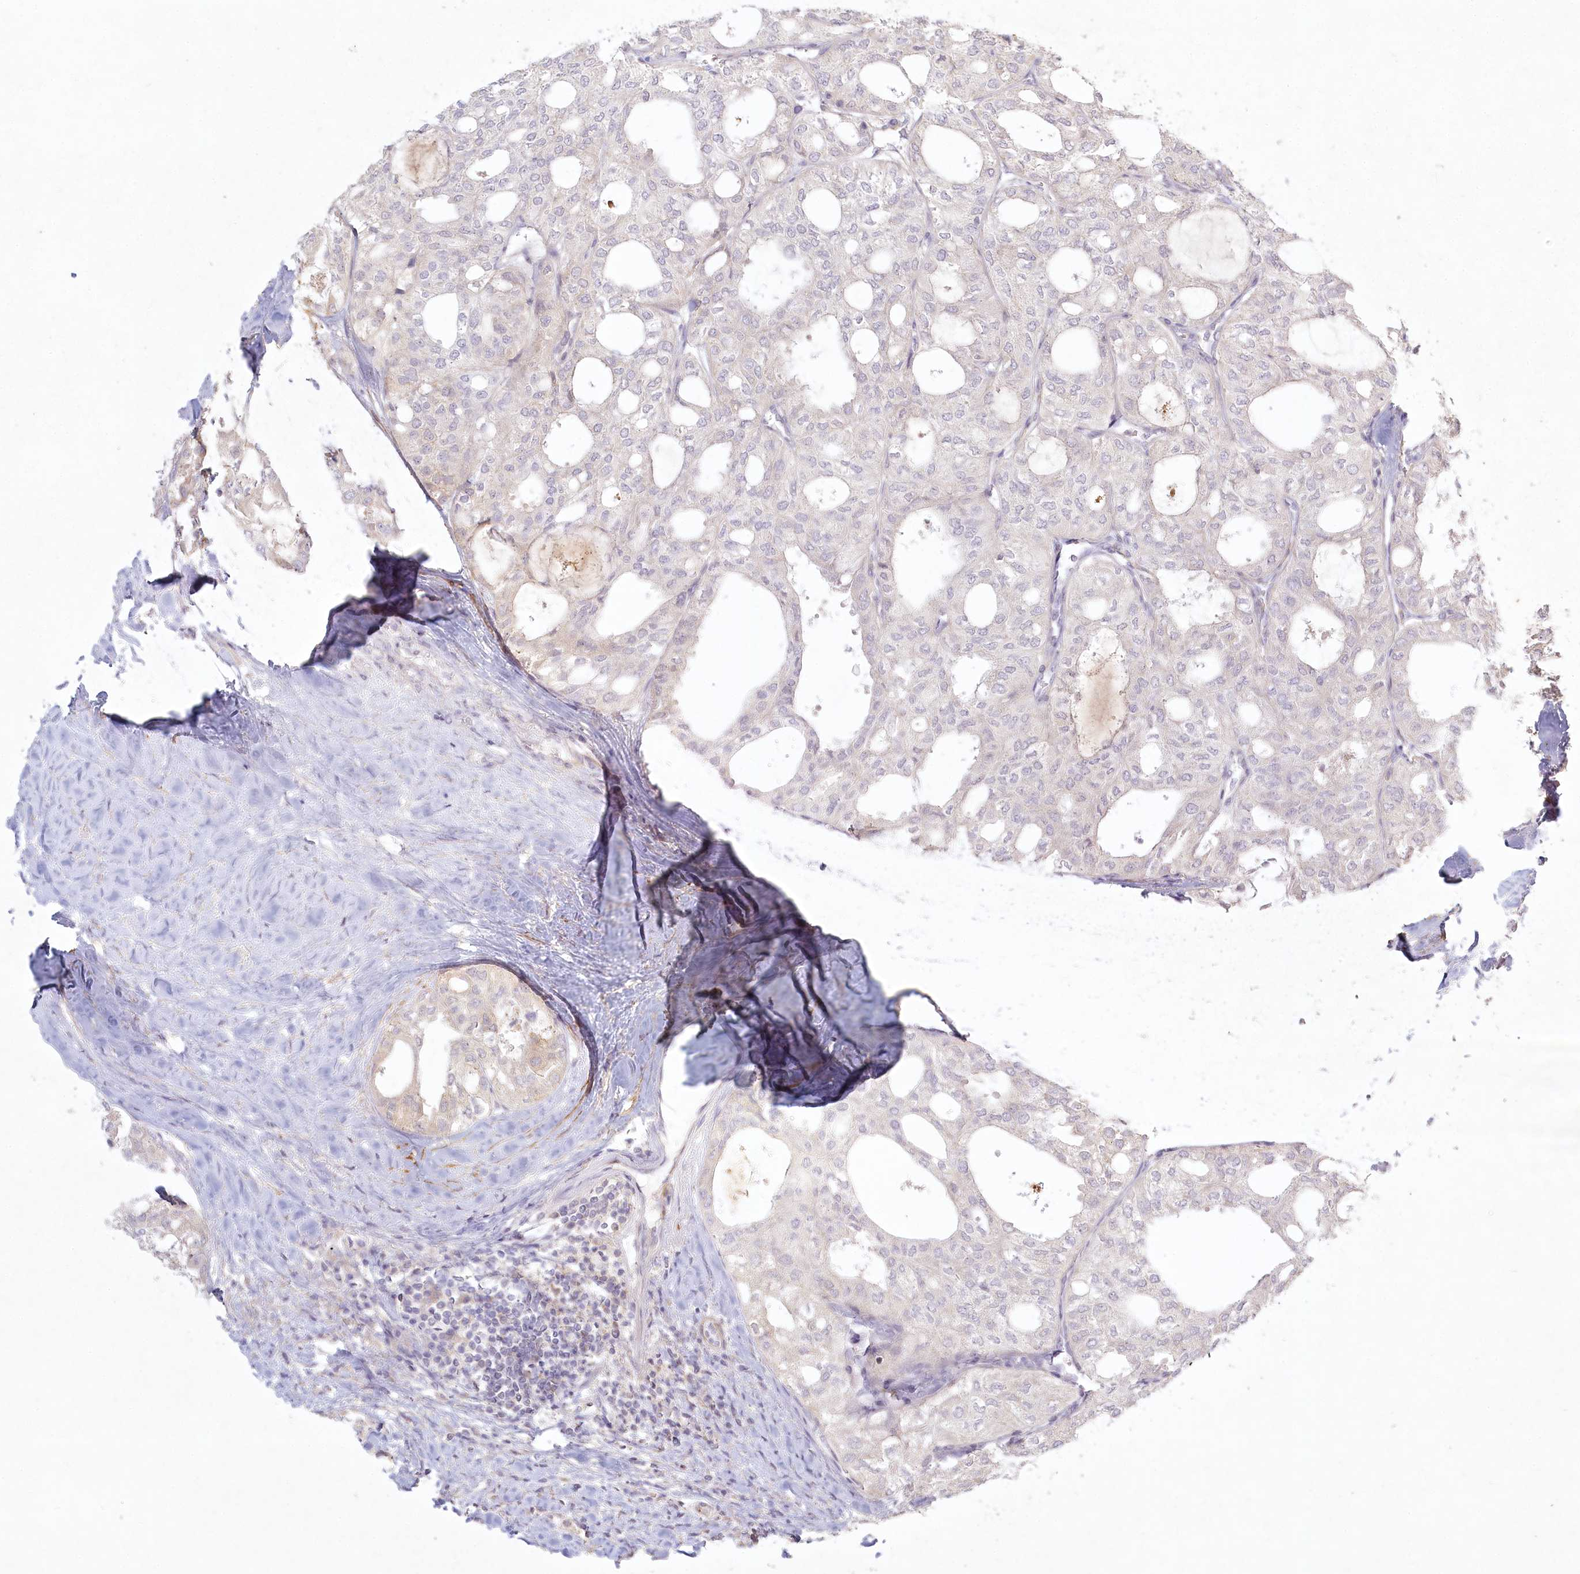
{"staining": {"intensity": "negative", "quantity": "none", "location": "none"}, "tissue": "thyroid cancer", "cell_type": "Tumor cells", "image_type": "cancer", "snomed": [{"axis": "morphology", "description": "Follicular adenoma carcinoma, NOS"}, {"axis": "topography", "description": "Thyroid gland"}], "caption": "Immunohistochemistry image of neoplastic tissue: human thyroid follicular adenoma carcinoma stained with DAB displays no significant protein expression in tumor cells.", "gene": "INPP4B", "patient": {"sex": "male", "age": 75}}